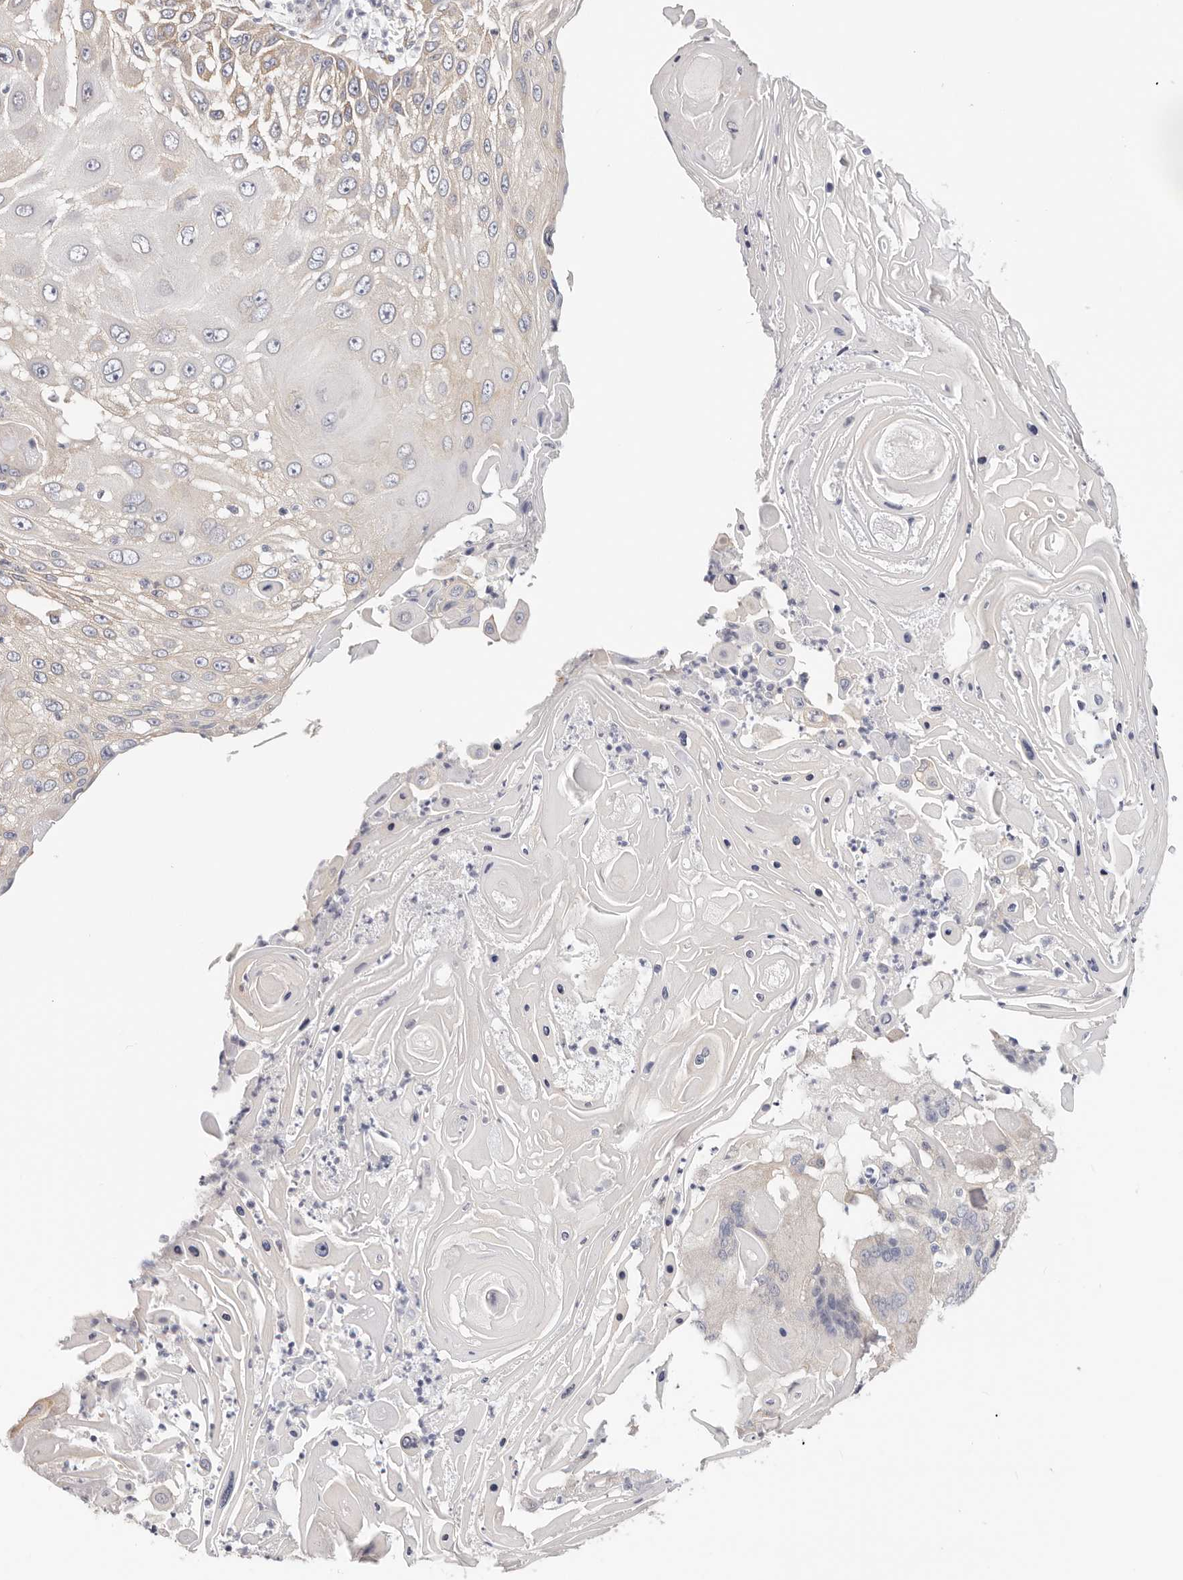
{"staining": {"intensity": "weak", "quantity": "25%-75%", "location": "cytoplasmic/membranous"}, "tissue": "skin cancer", "cell_type": "Tumor cells", "image_type": "cancer", "snomed": [{"axis": "morphology", "description": "Squamous cell carcinoma, NOS"}, {"axis": "topography", "description": "Skin"}], "caption": "DAB immunohistochemical staining of skin cancer shows weak cytoplasmic/membranous protein expression in about 25%-75% of tumor cells.", "gene": "AFDN", "patient": {"sex": "female", "age": 44}}